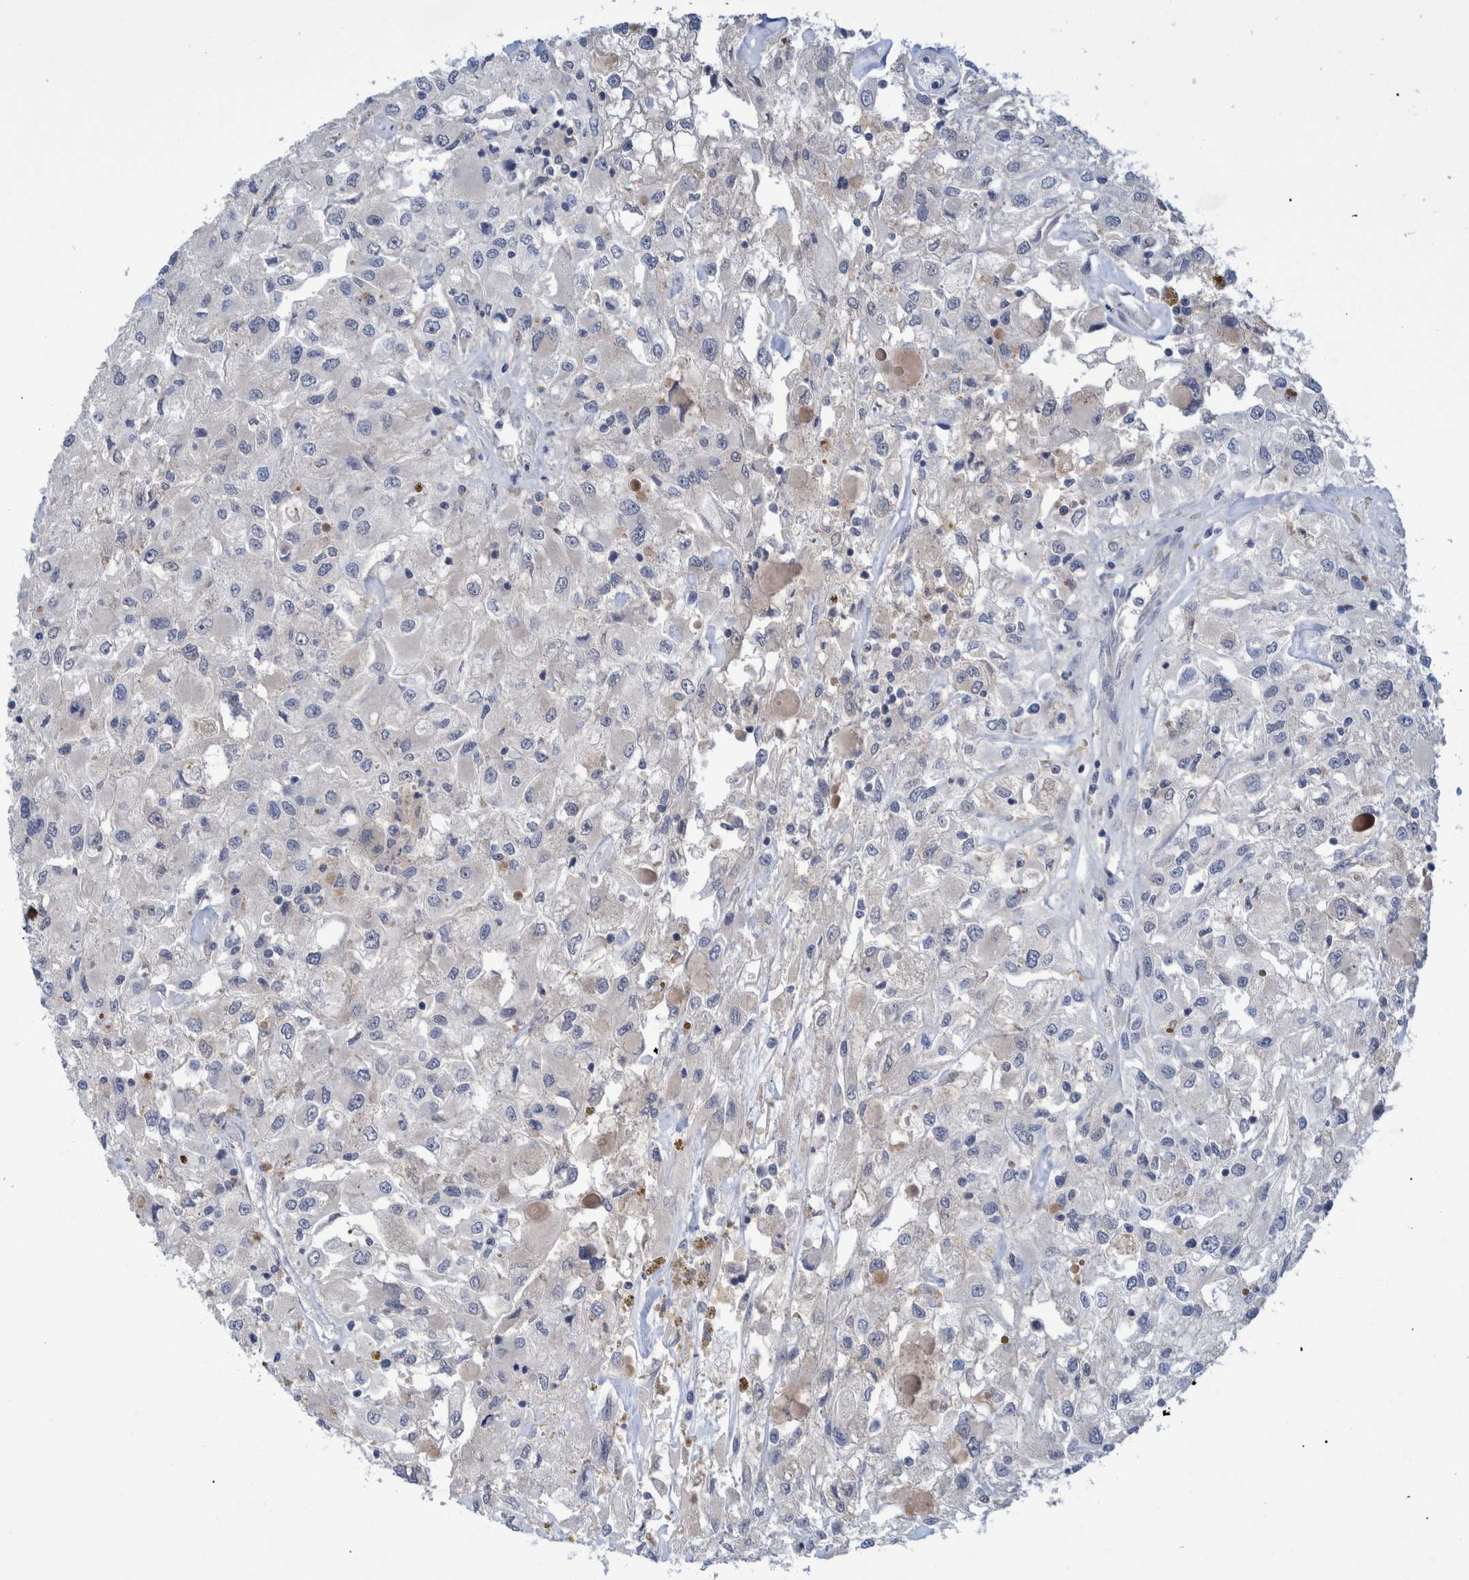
{"staining": {"intensity": "negative", "quantity": "none", "location": "none"}, "tissue": "renal cancer", "cell_type": "Tumor cells", "image_type": "cancer", "snomed": [{"axis": "morphology", "description": "Adenocarcinoma, NOS"}, {"axis": "topography", "description": "Kidney"}], "caption": "Protein analysis of renal cancer exhibits no significant expression in tumor cells.", "gene": "PCYT2", "patient": {"sex": "female", "age": 52}}